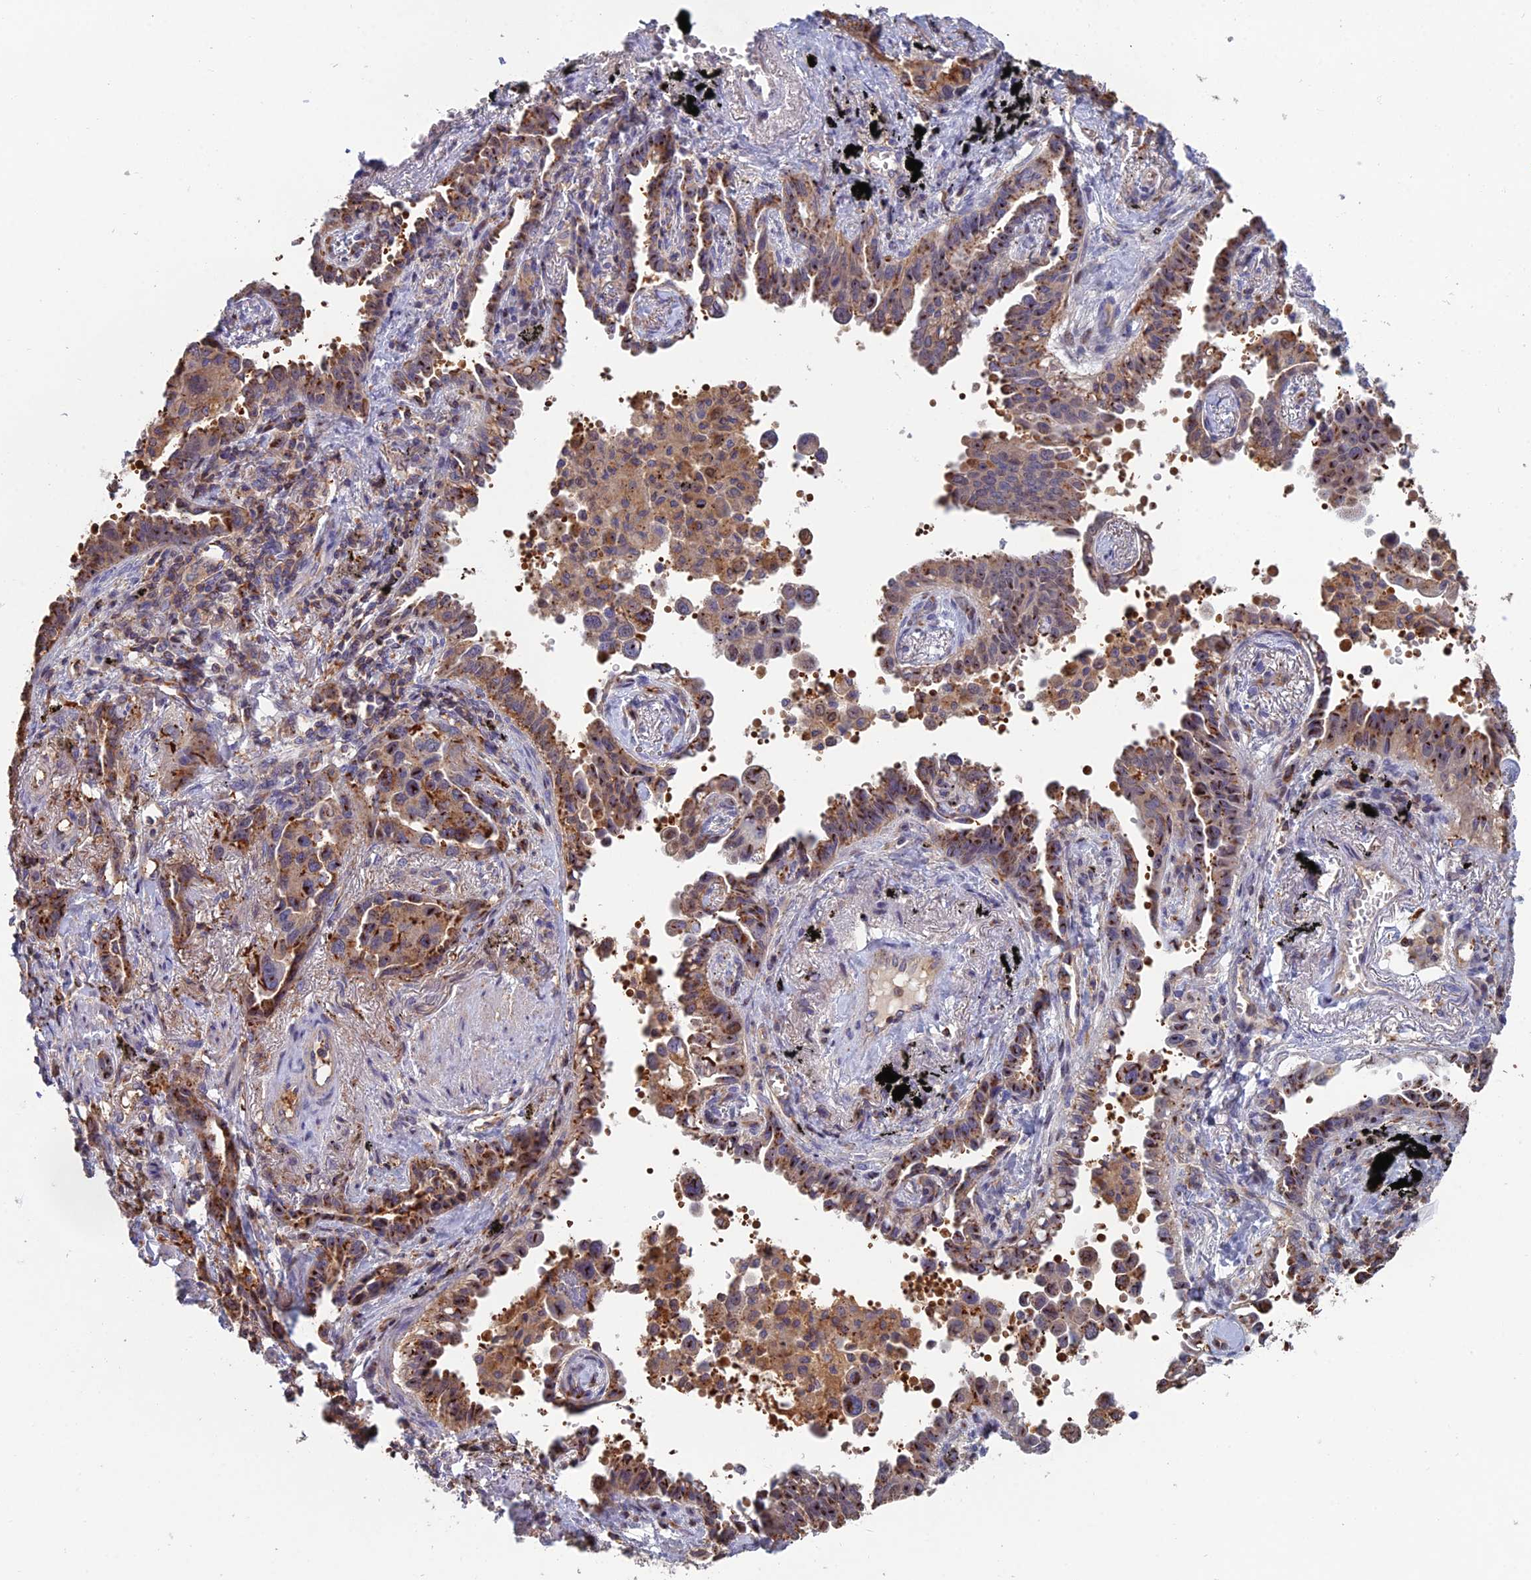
{"staining": {"intensity": "moderate", "quantity": "25%-75%", "location": "cytoplasmic/membranous"}, "tissue": "lung cancer", "cell_type": "Tumor cells", "image_type": "cancer", "snomed": [{"axis": "morphology", "description": "Adenocarcinoma, NOS"}, {"axis": "topography", "description": "Lung"}], "caption": "Human adenocarcinoma (lung) stained with a protein marker exhibits moderate staining in tumor cells.", "gene": "C15orf62", "patient": {"sex": "male", "age": 67}}